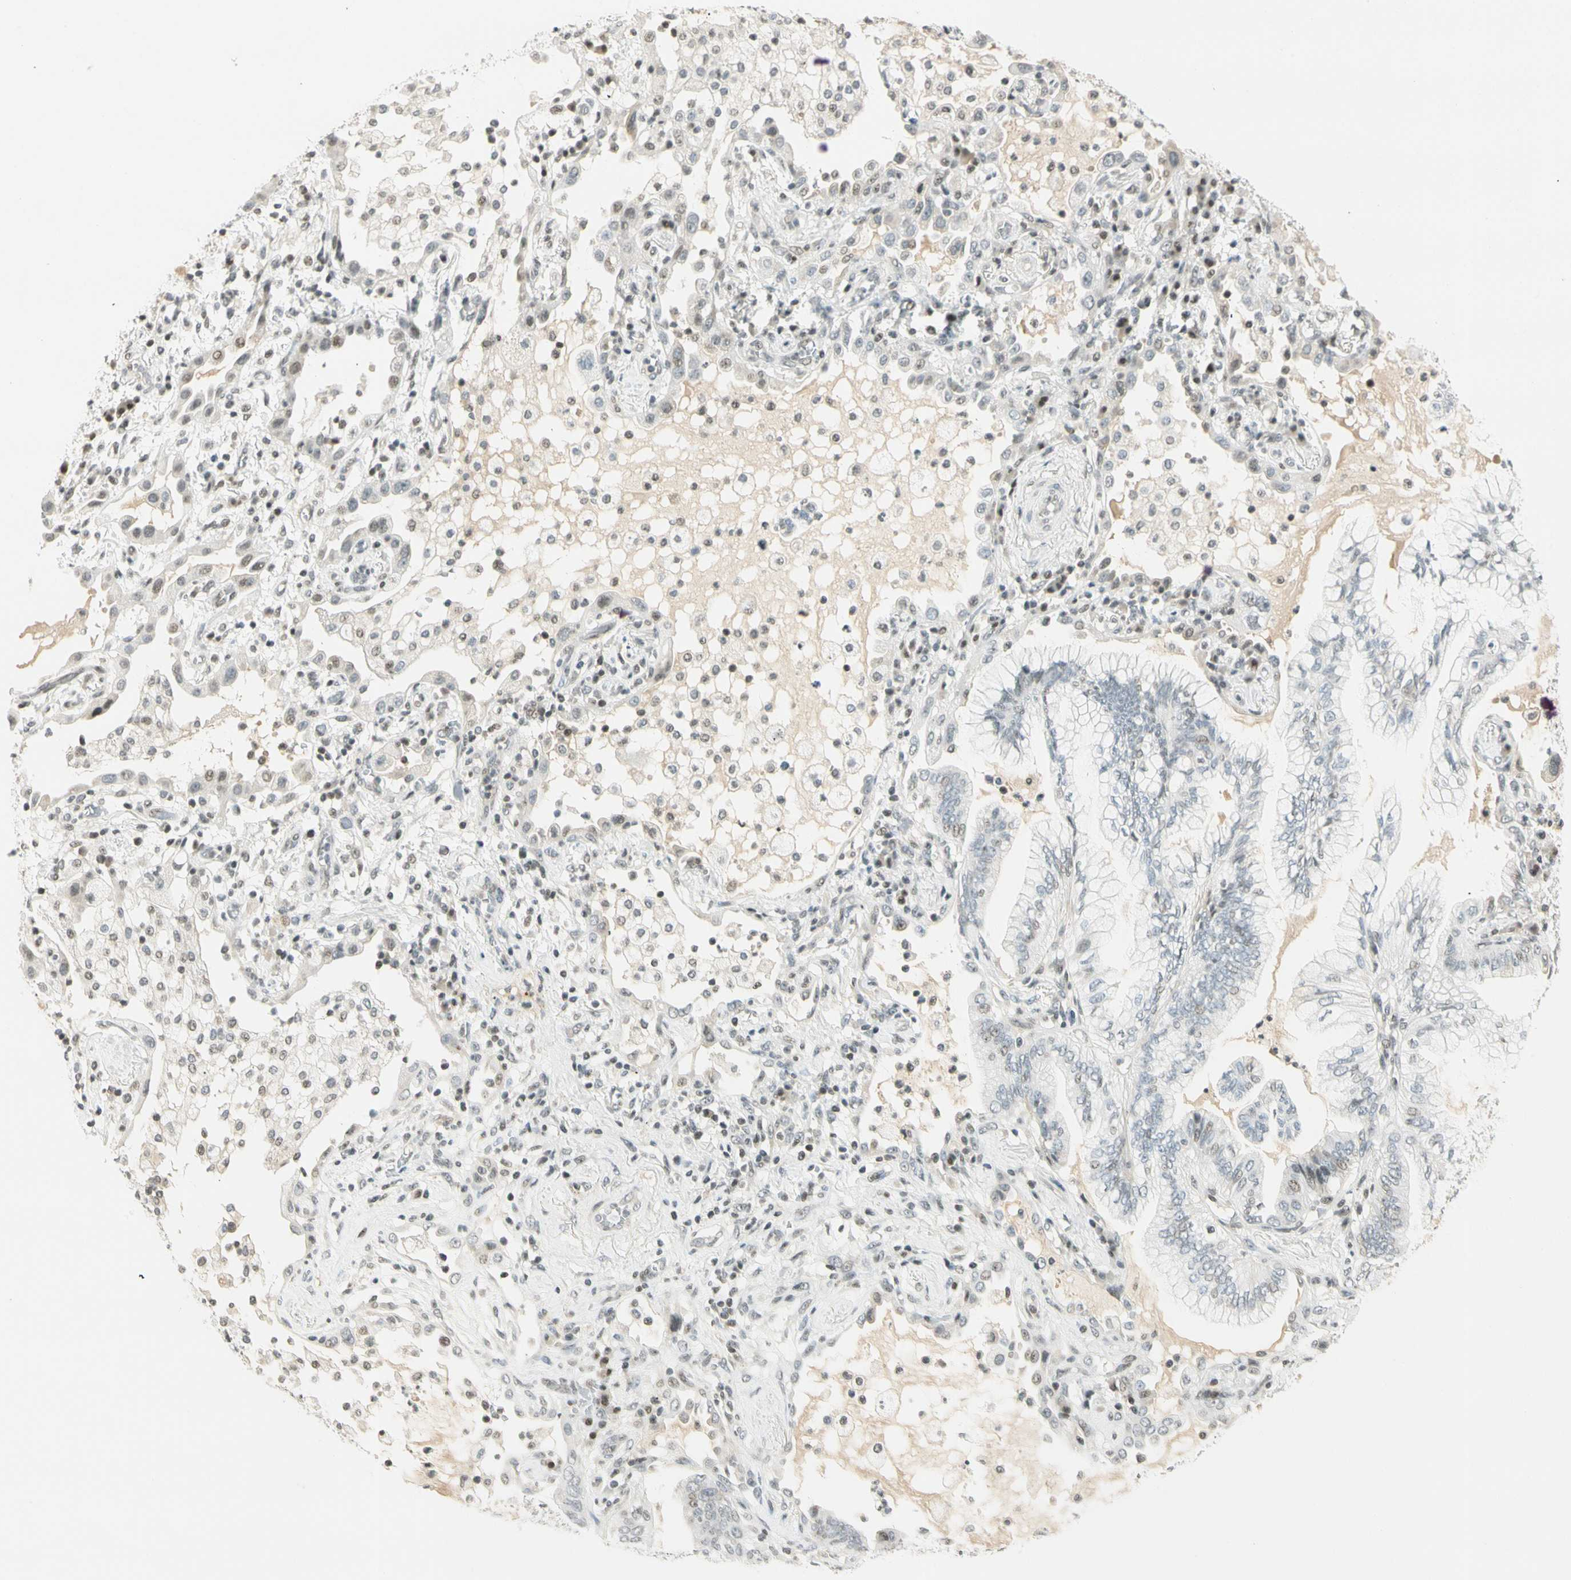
{"staining": {"intensity": "weak", "quantity": "<25%", "location": "nuclear"}, "tissue": "lung cancer", "cell_type": "Tumor cells", "image_type": "cancer", "snomed": [{"axis": "morphology", "description": "Normal tissue, NOS"}, {"axis": "morphology", "description": "Adenocarcinoma, NOS"}, {"axis": "topography", "description": "Bronchus"}, {"axis": "topography", "description": "Lung"}], "caption": "This is an immunohistochemistry (IHC) photomicrograph of human lung cancer. There is no positivity in tumor cells.", "gene": "SMAD3", "patient": {"sex": "female", "age": 70}}